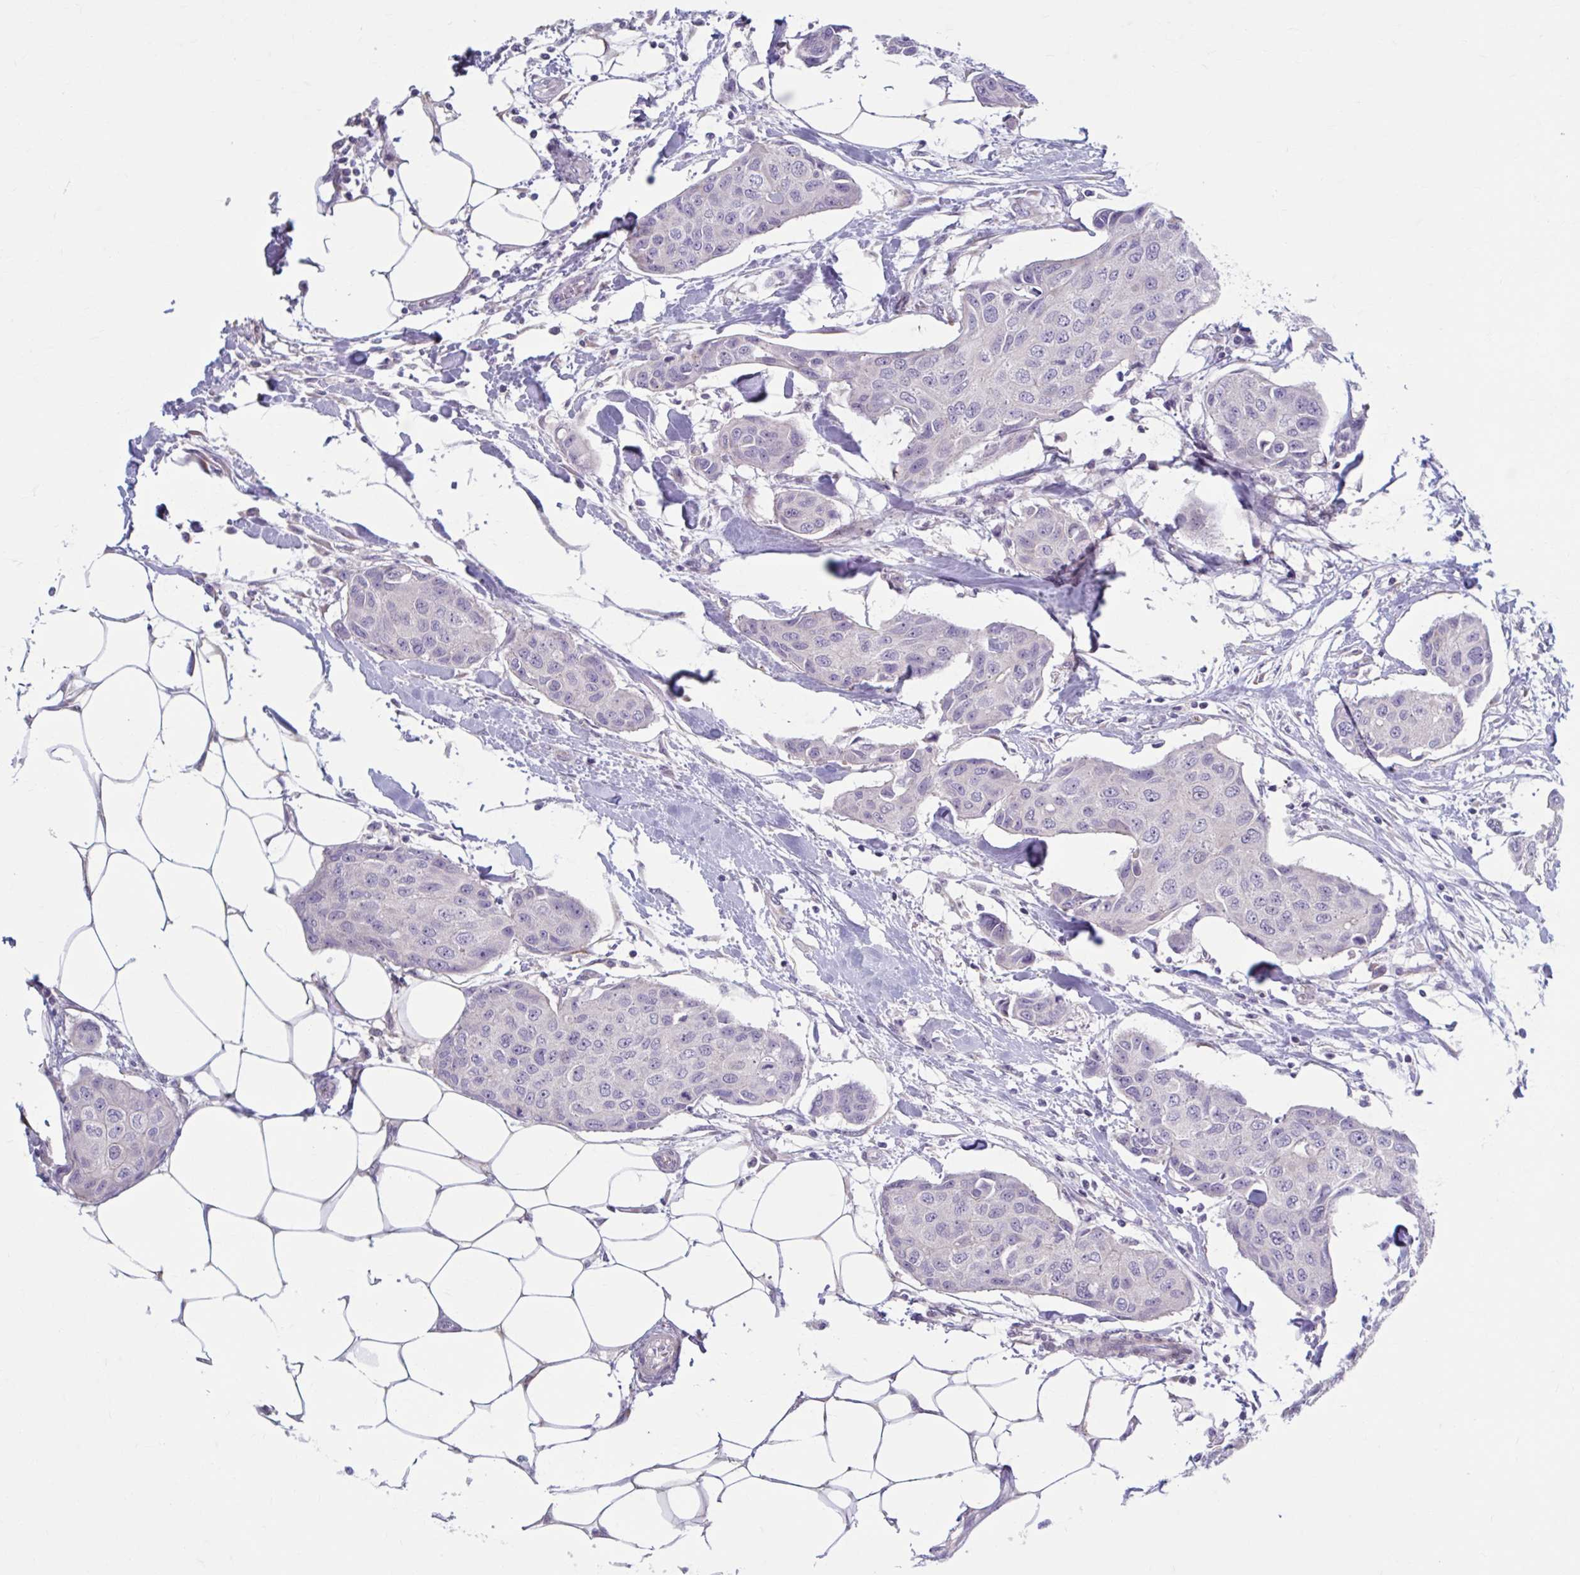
{"staining": {"intensity": "weak", "quantity": "<25%", "location": "cytoplasmic/membranous"}, "tissue": "breast cancer", "cell_type": "Tumor cells", "image_type": "cancer", "snomed": [{"axis": "morphology", "description": "Duct carcinoma"}, {"axis": "topography", "description": "Breast"}, {"axis": "topography", "description": "Lymph node"}], "caption": "Breast intraductal carcinoma was stained to show a protein in brown. There is no significant expression in tumor cells.", "gene": "CHST3", "patient": {"sex": "female", "age": 80}}